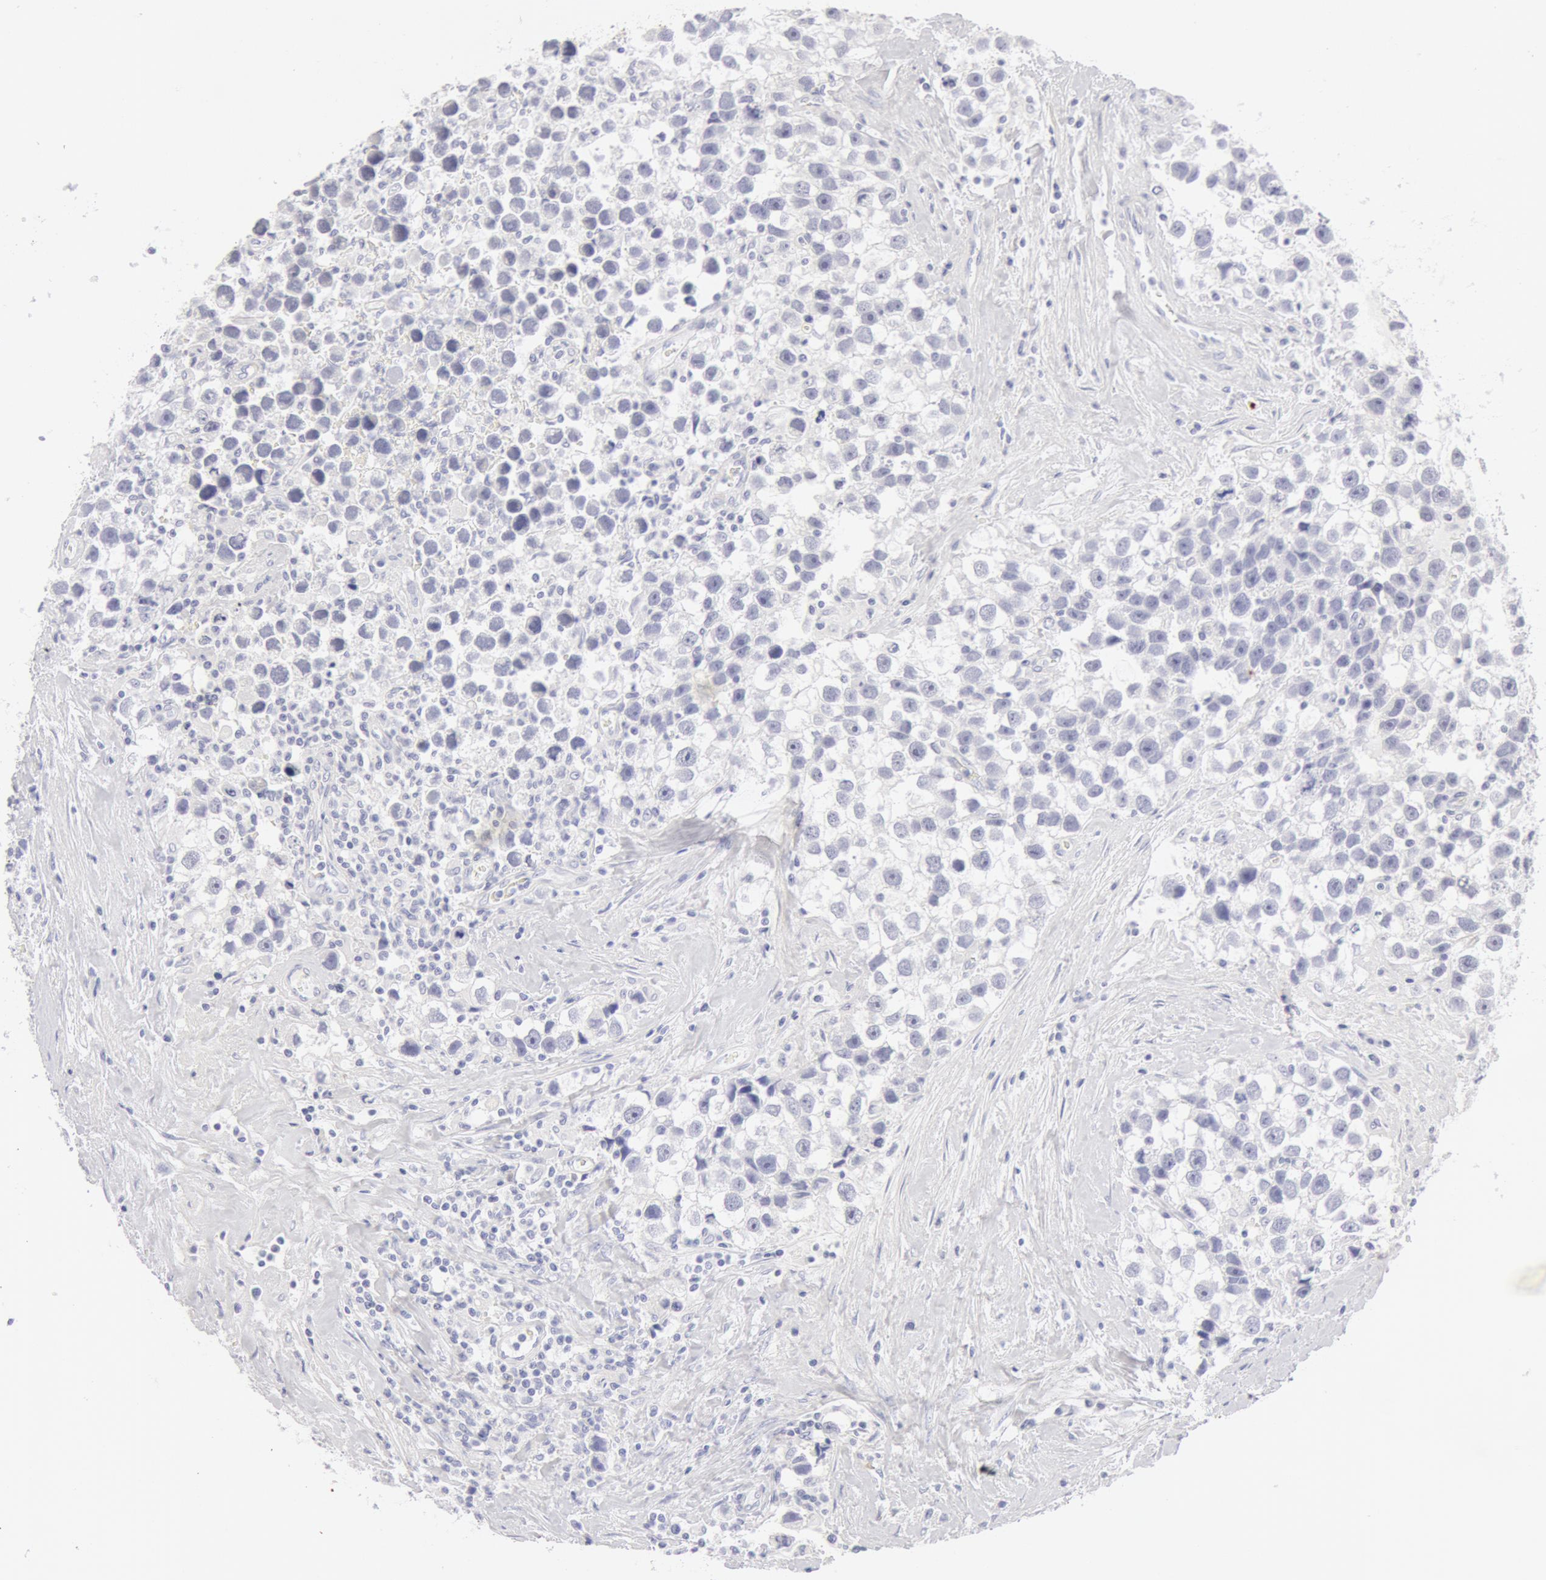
{"staining": {"intensity": "negative", "quantity": "none", "location": "none"}, "tissue": "testis cancer", "cell_type": "Tumor cells", "image_type": "cancer", "snomed": [{"axis": "morphology", "description": "Seminoma, NOS"}, {"axis": "topography", "description": "Testis"}], "caption": "There is no significant expression in tumor cells of testis seminoma.", "gene": "KRT8", "patient": {"sex": "male", "age": 43}}